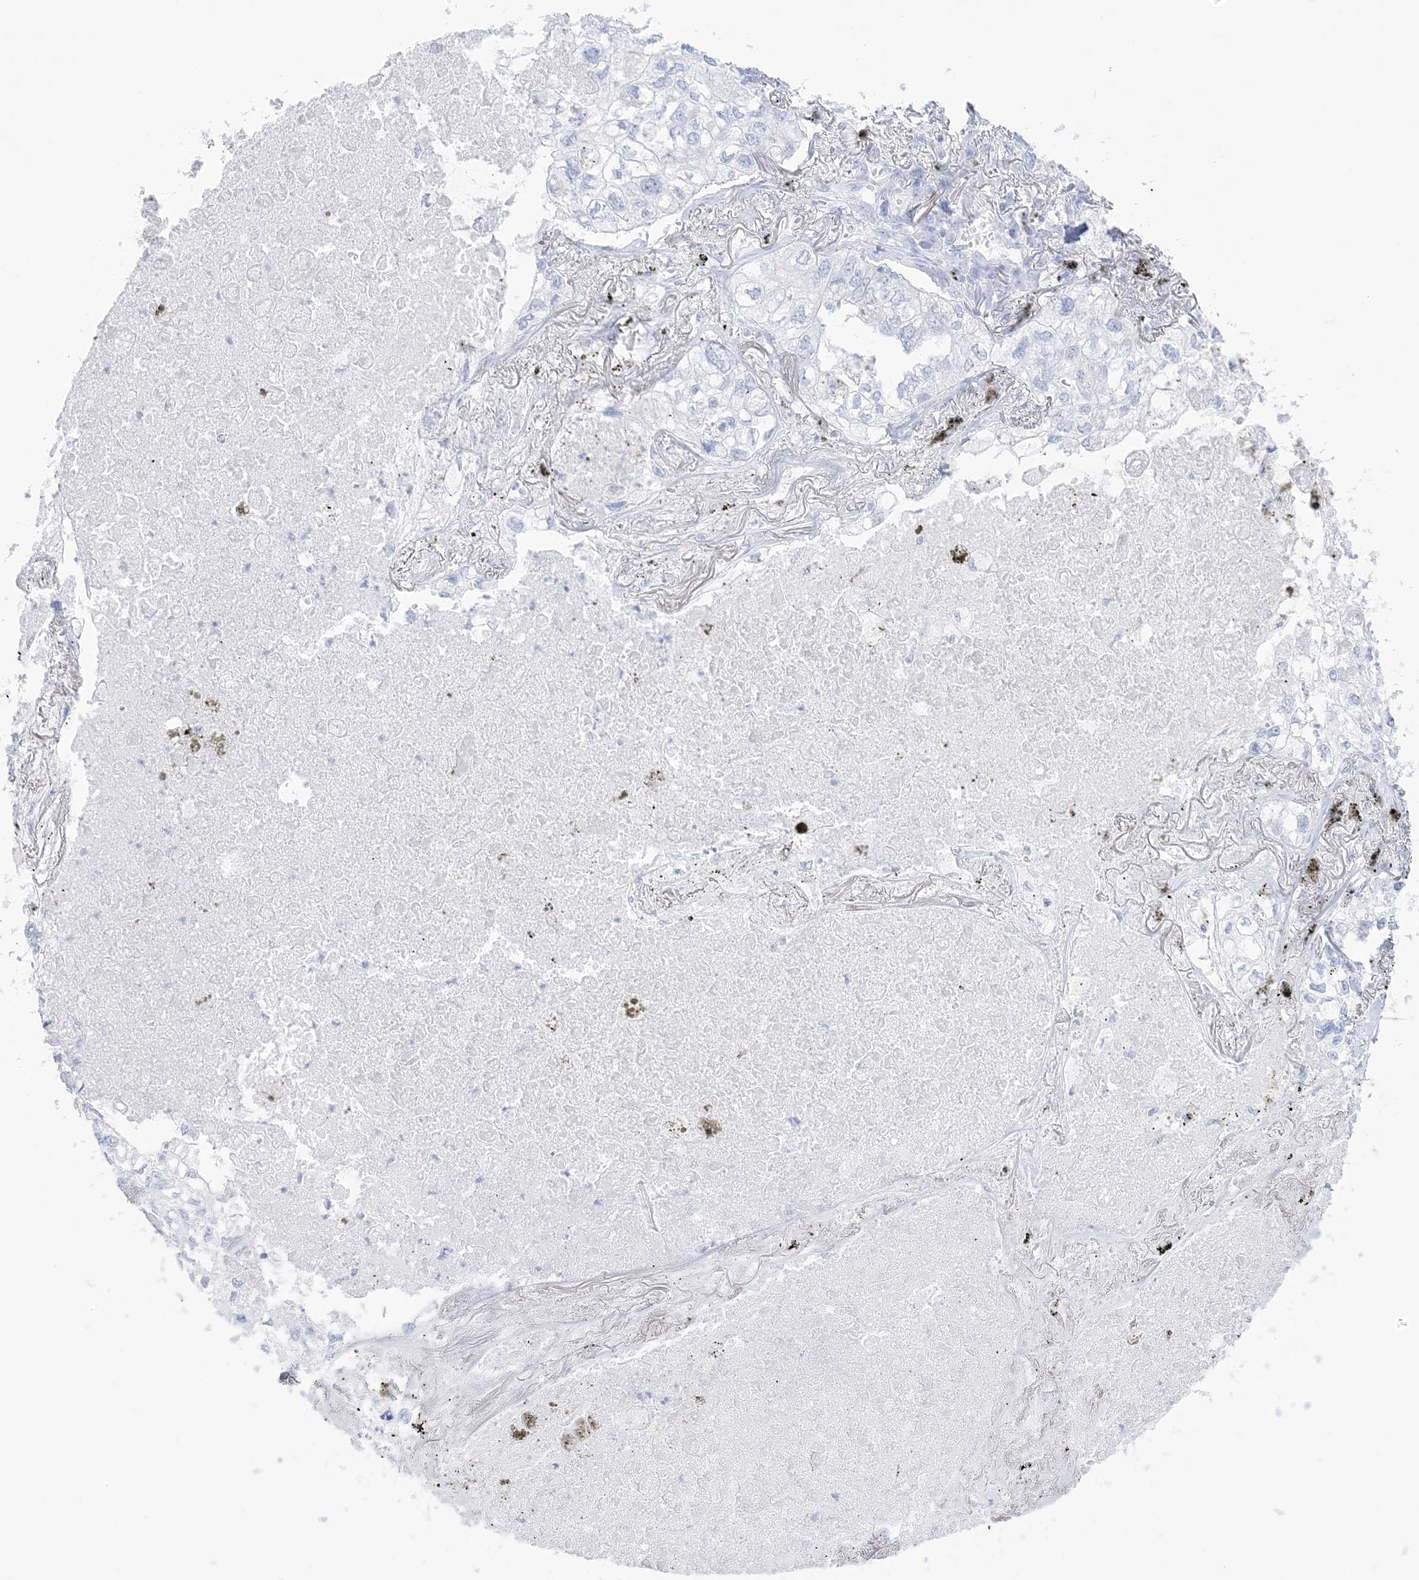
{"staining": {"intensity": "negative", "quantity": "none", "location": "none"}, "tissue": "lung cancer", "cell_type": "Tumor cells", "image_type": "cancer", "snomed": [{"axis": "morphology", "description": "Adenocarcinoma, NOS"}, {"axis": "topography", "description": "Lung"}], "caption": "An IHC histopathology image of lung cancer (adenocarcinoma) is shown. There is no staining in tumor cells of lung cancer (adenocarcinoma).", "gene": "AGXT", "patient": {"sex": "male", "age": 65}}